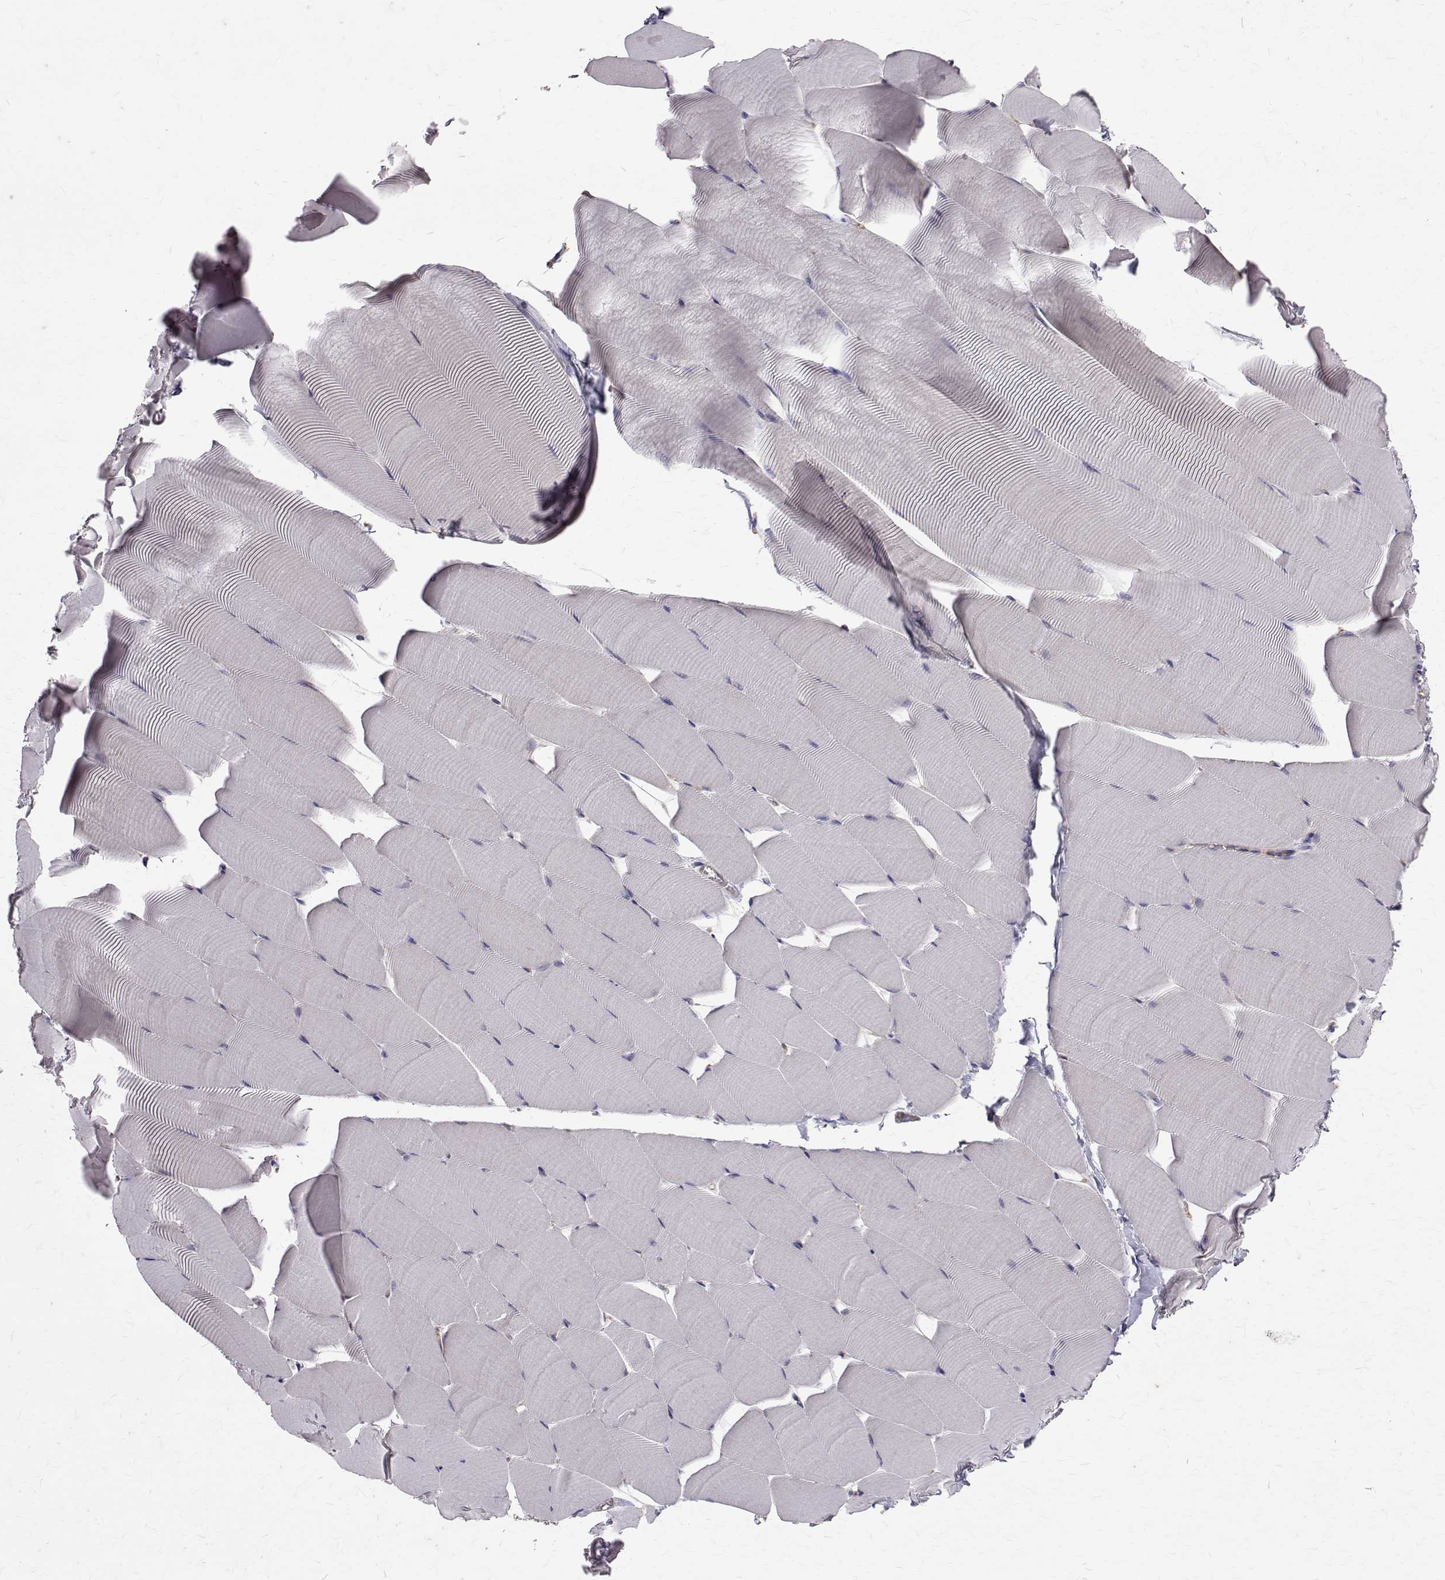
{"staining": {"intensity": "negative", "quantity": "none", "location": "none"}, "tissue": "skeletal muscle", "cell_type": "Myocytes", "image_type": "normal", "snomed": [{"axis": "morphology", "description": "Normal tissue, NOS"}, {"axis": "topography", "description": "Skeletal muscle"}], "caption": "High power microscopy micrograph of an immunohistochemistry photomicrograph of benign skeletal muscle, revealing no significant expression in myocytes.", "gene": "FARSB", "patient": {"sex": "male", "age": 25}}